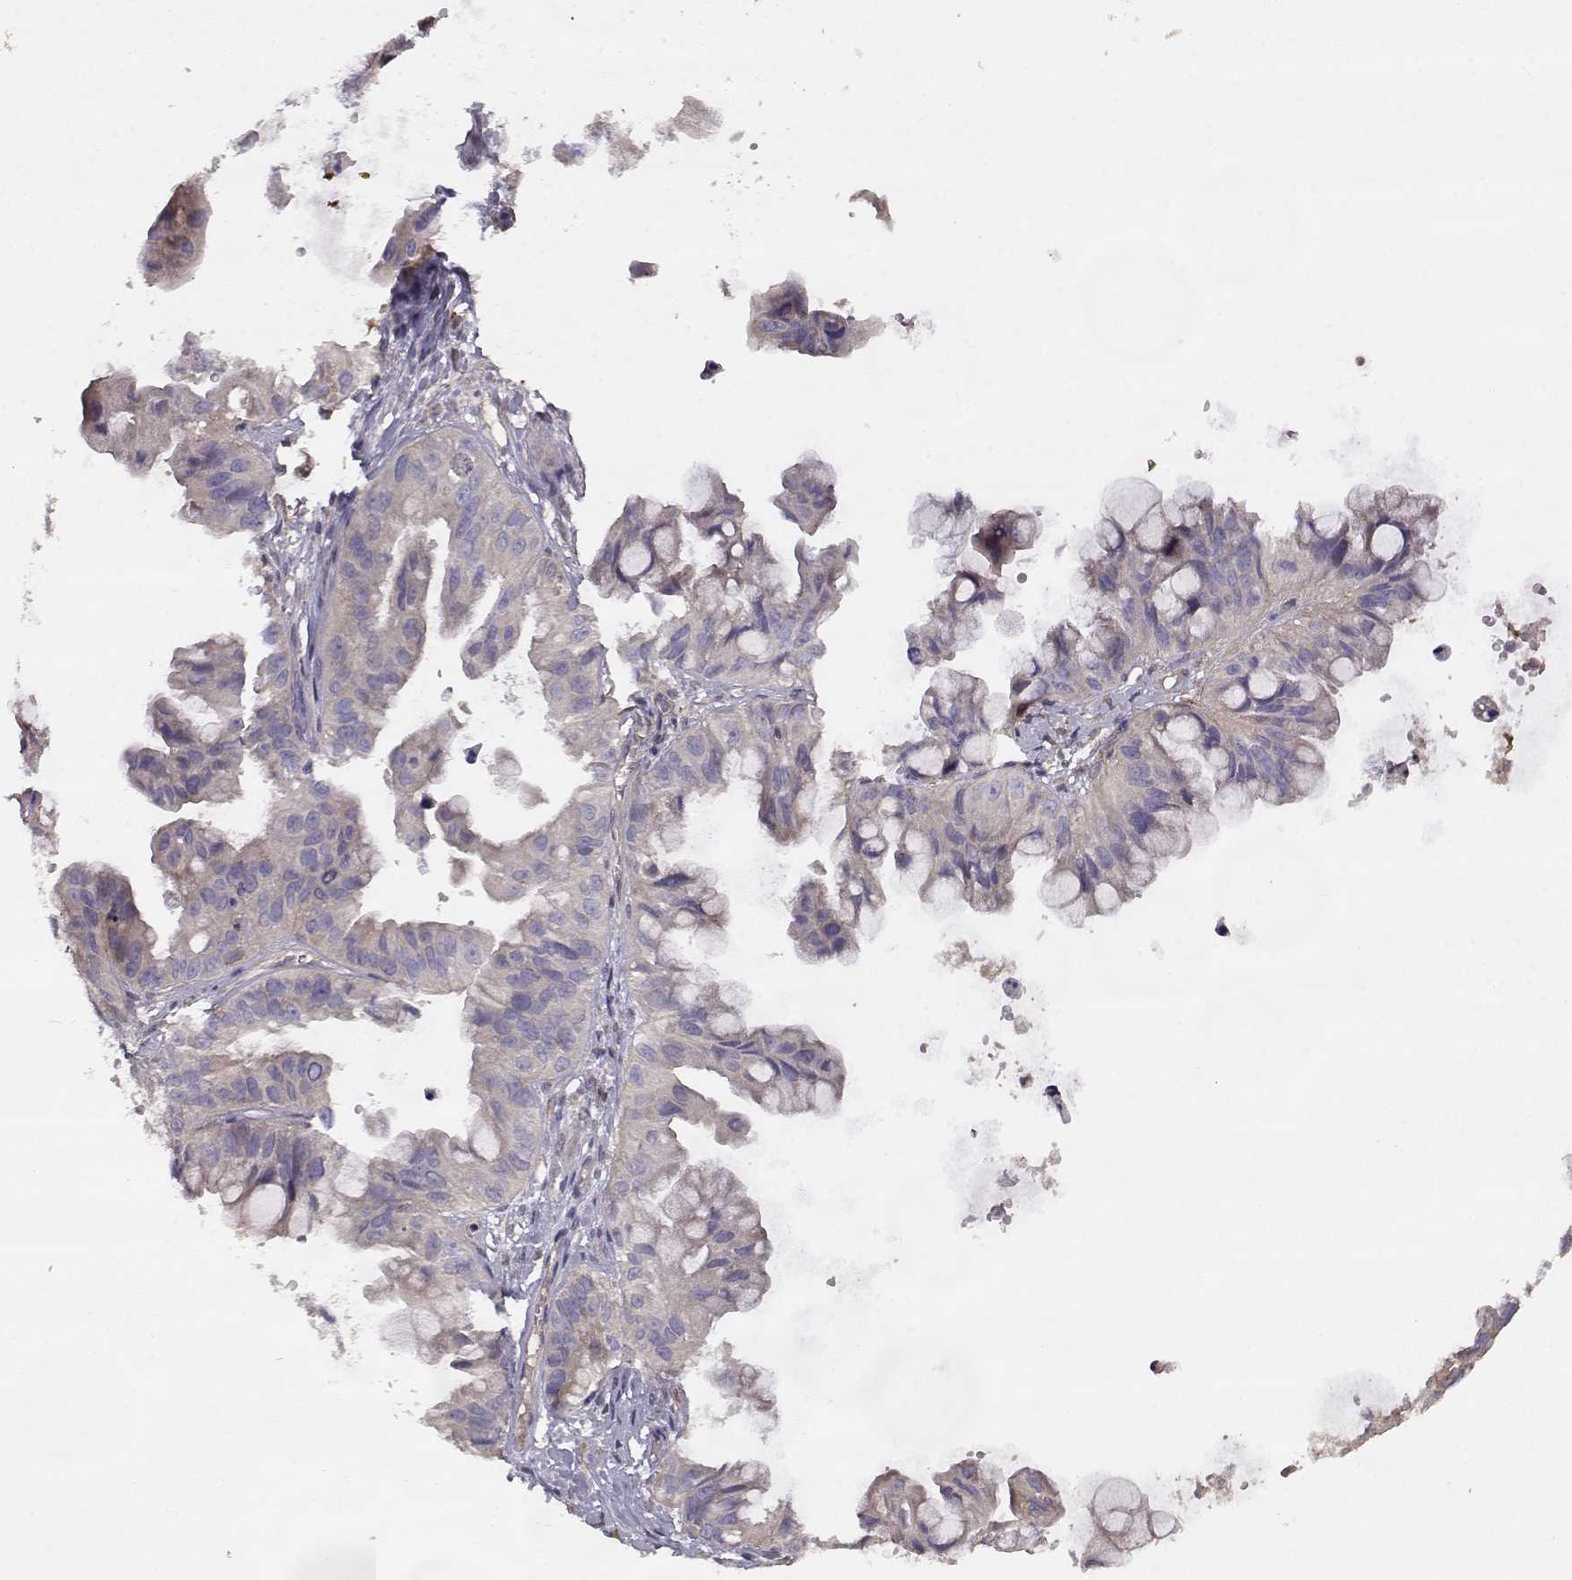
{"staining": {"intensity": "weak", "quantity": "<25%", "location": "cytoplasmic/membranous"}, "tissue": "ovarian cancer", "cell_type": "Tumor cells", "image_type": "cancer", "snomed": [{"axis": "morphology", "description": "Cystadenocarcinoma, mucinous, NOS"}, {"axis": "topography", "description": "Ovary"}], "caption": "This is an immunohistochemistry histopathology image of ovarian mucinous cystadenocarcinoma. There is no expression in tumor cells.", "gene": "CRIM1", "patient": {"sex": "female", "age": 76}}